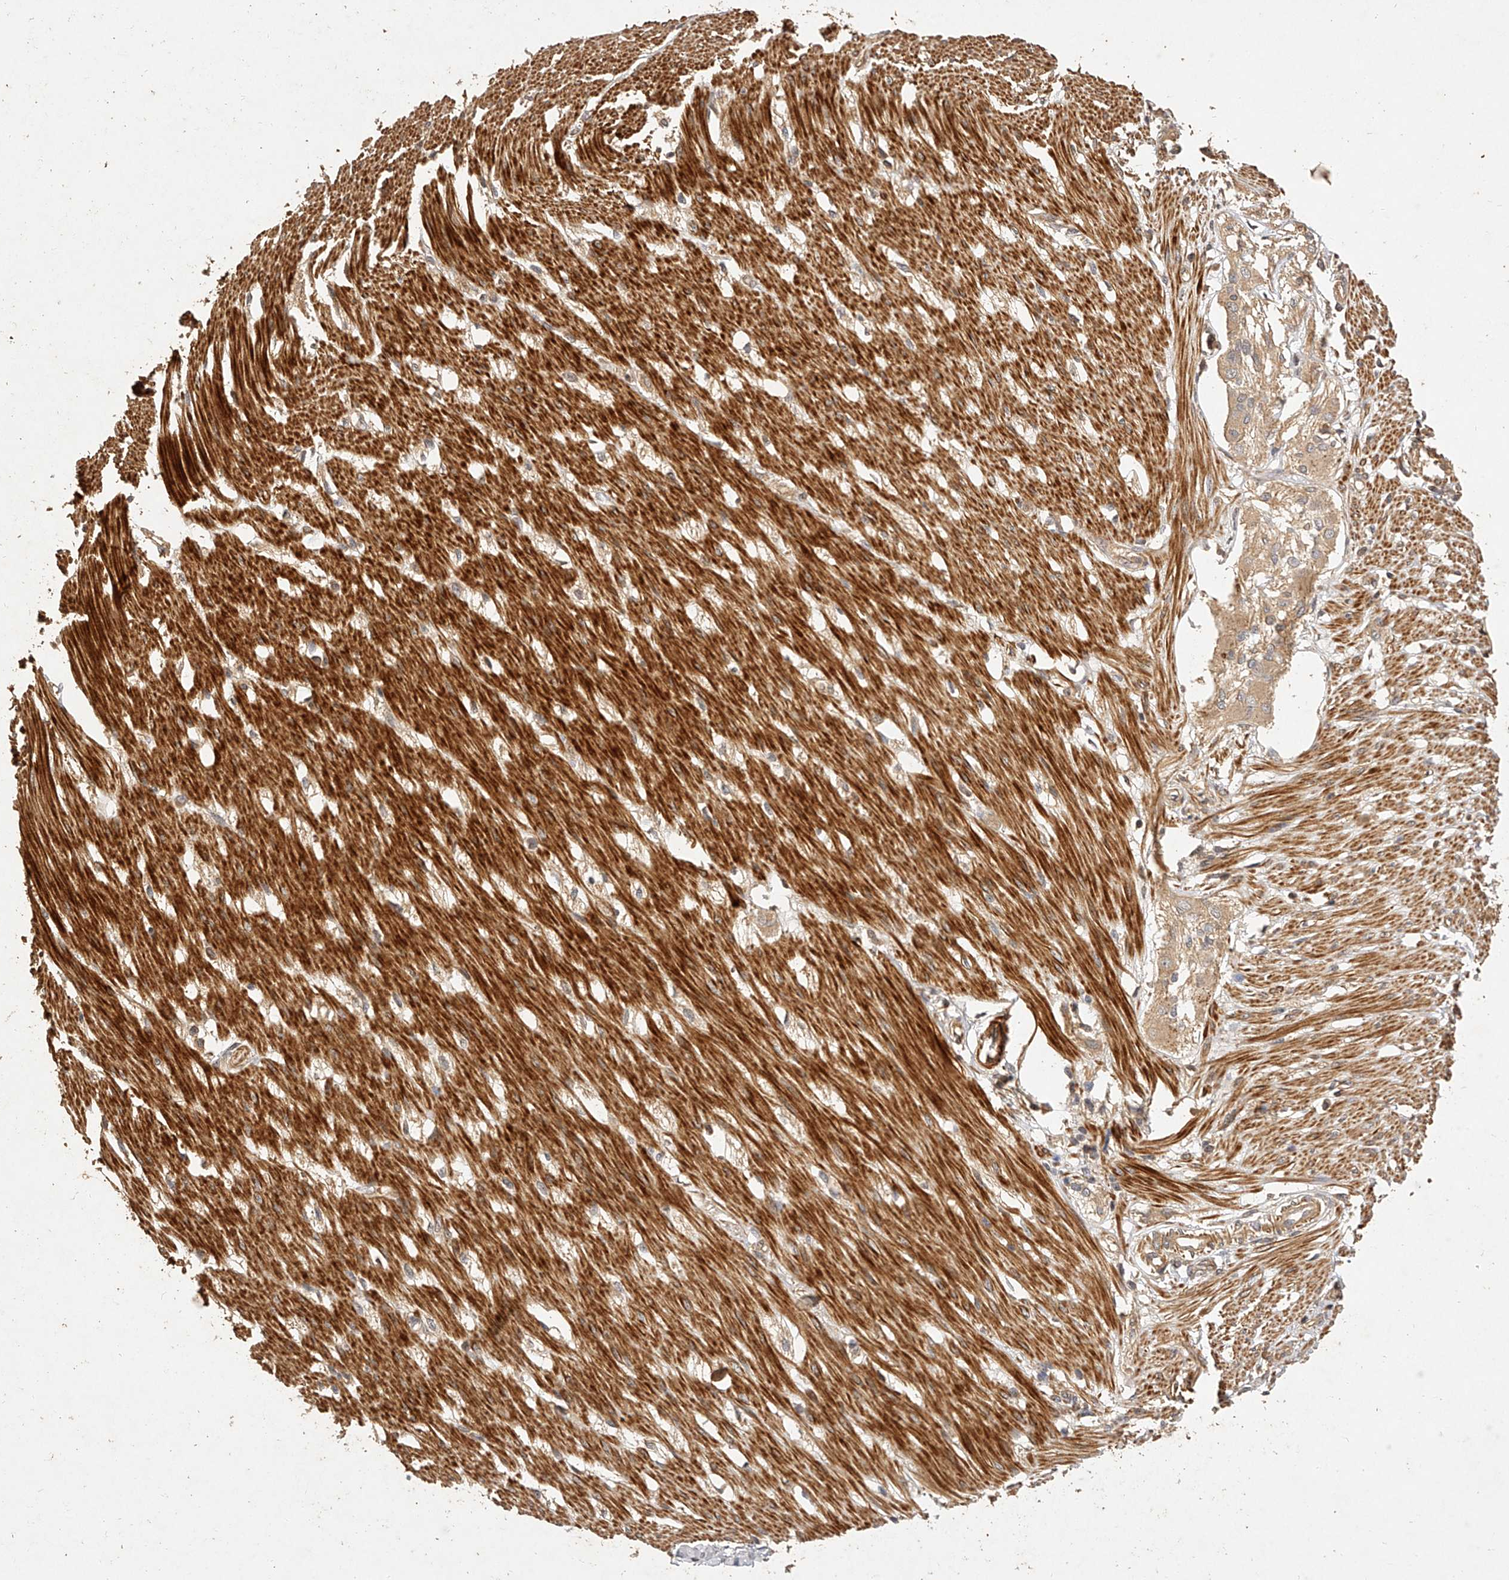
{"staining": {"intensity": "strong", "quantity": ">75%", "location": "cytoplasmic/membranous"}, "tissue": "smooth muscle", "cell_type": "Smooth muscle cells", "image_type": "normal", "snomed": [{"axis": "morphology", "description": "Normal tissue, NOS"}, {"axis": "morphology", "description": "Adenocarcinoma, NOS"}, {"axis": "topography", "description": "Smooth muscle"}, {"axis": "topography", "description": "Colon"}], "caption": "Immunohistochemical staining of normal smooth muscle displays >75% levels of strong cytoplasmic/membranous protein positivity in approximately >75% of smooth muscle cells. The staining is performed using DAB (3,3'-diaminobenzidine) brown chromogen to label protein expression. The nuclei are counter-stained blue using hematoxylin.", "gene": "NSMAF", "patient": {"sex": "male", "age": 14}}